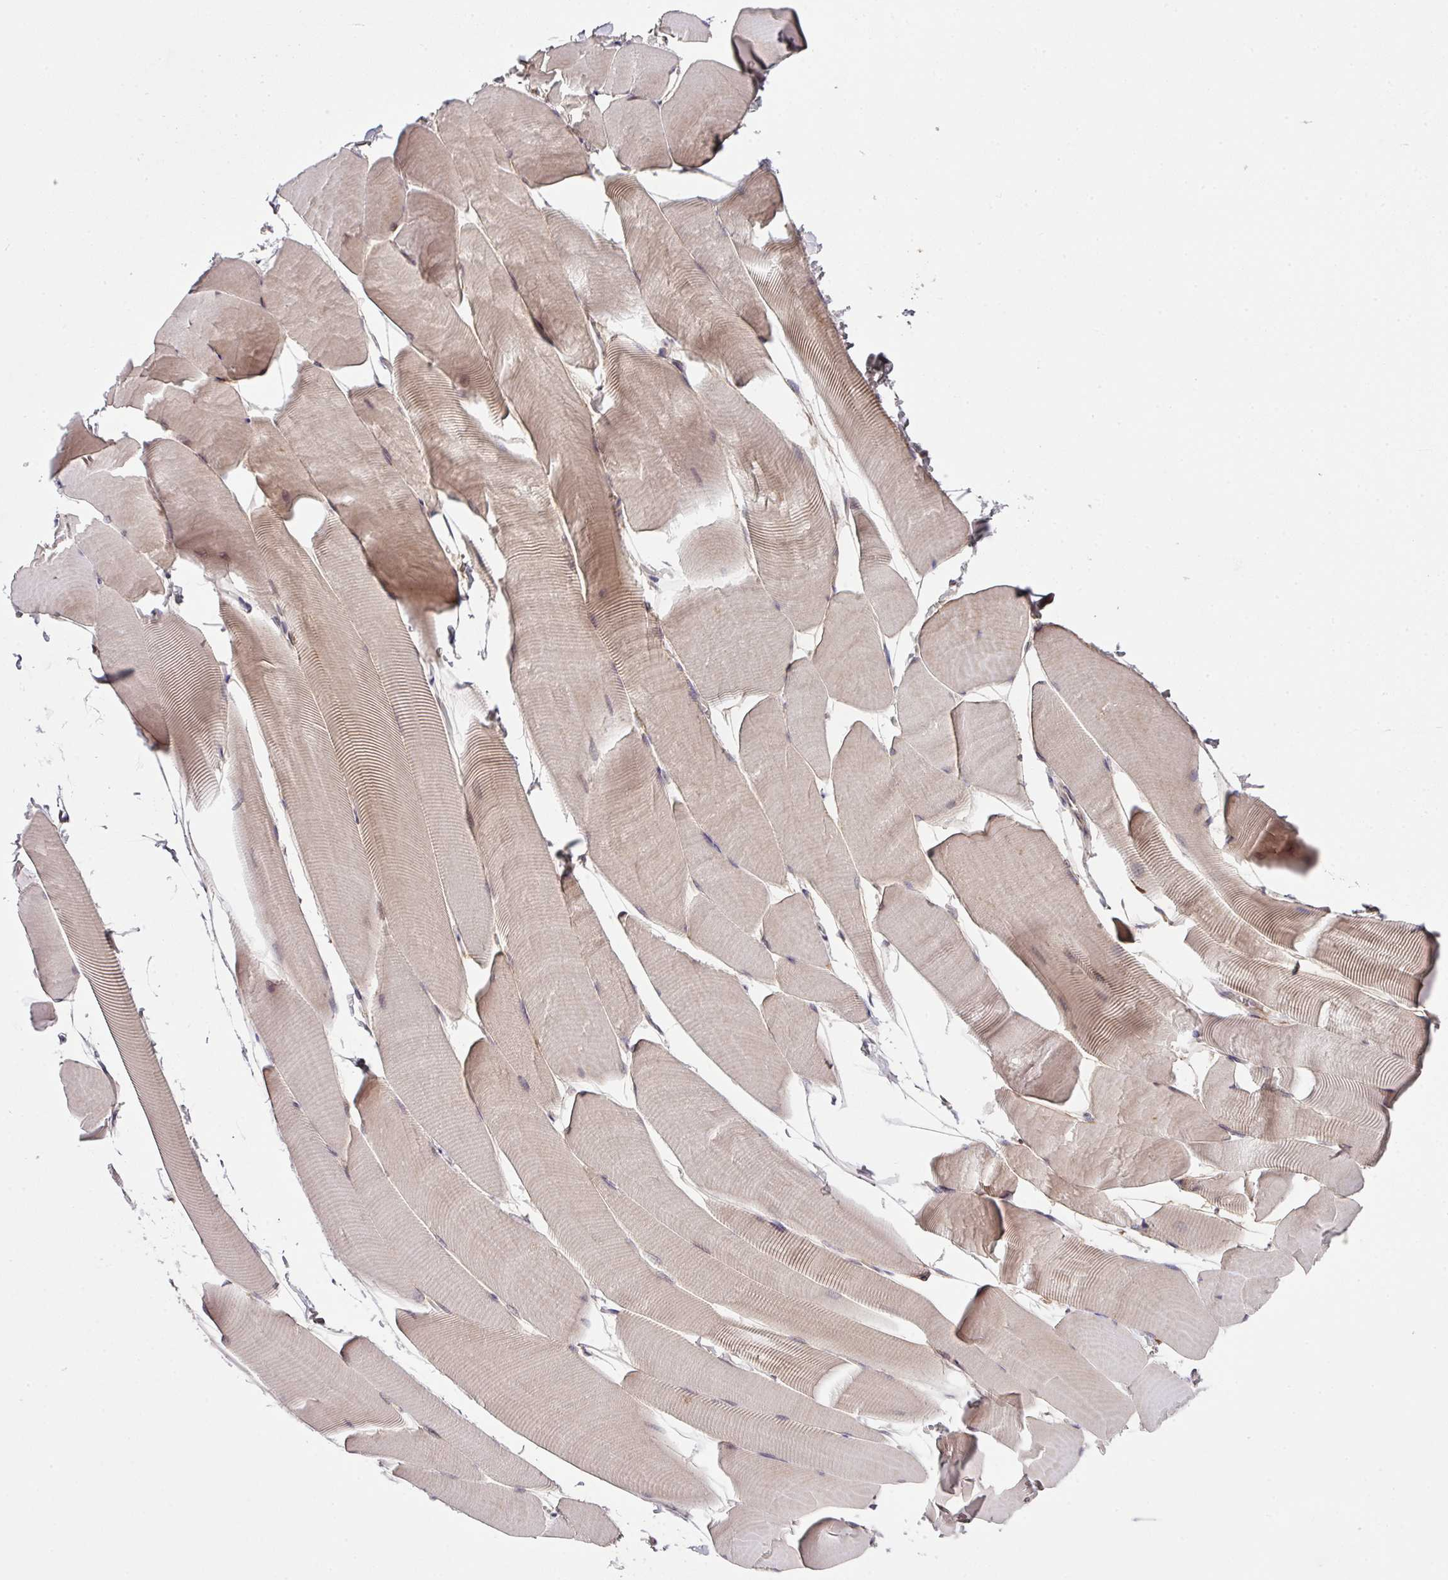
{"staining": {"intensity": "weak", "quantity": "<25%", "location": "cytoplasmic/membranous"}, "tissue": "skeletal muscle", "cell_type": "Myocytes", "image_type": "normal", "snomed": [{"axis": "morphology", "description": "Normal tissue, NOS"}, {"axis": "topography", "description": "Skeletal muscle"}], "caption": "IHC photomicrograph of normal skeletal muscle: skeletal muscle stained with DAB exhibits no significant protein staining in myocytes.", "gene": "CAMLG", "patient": {"sex": "male", "age": 25}}